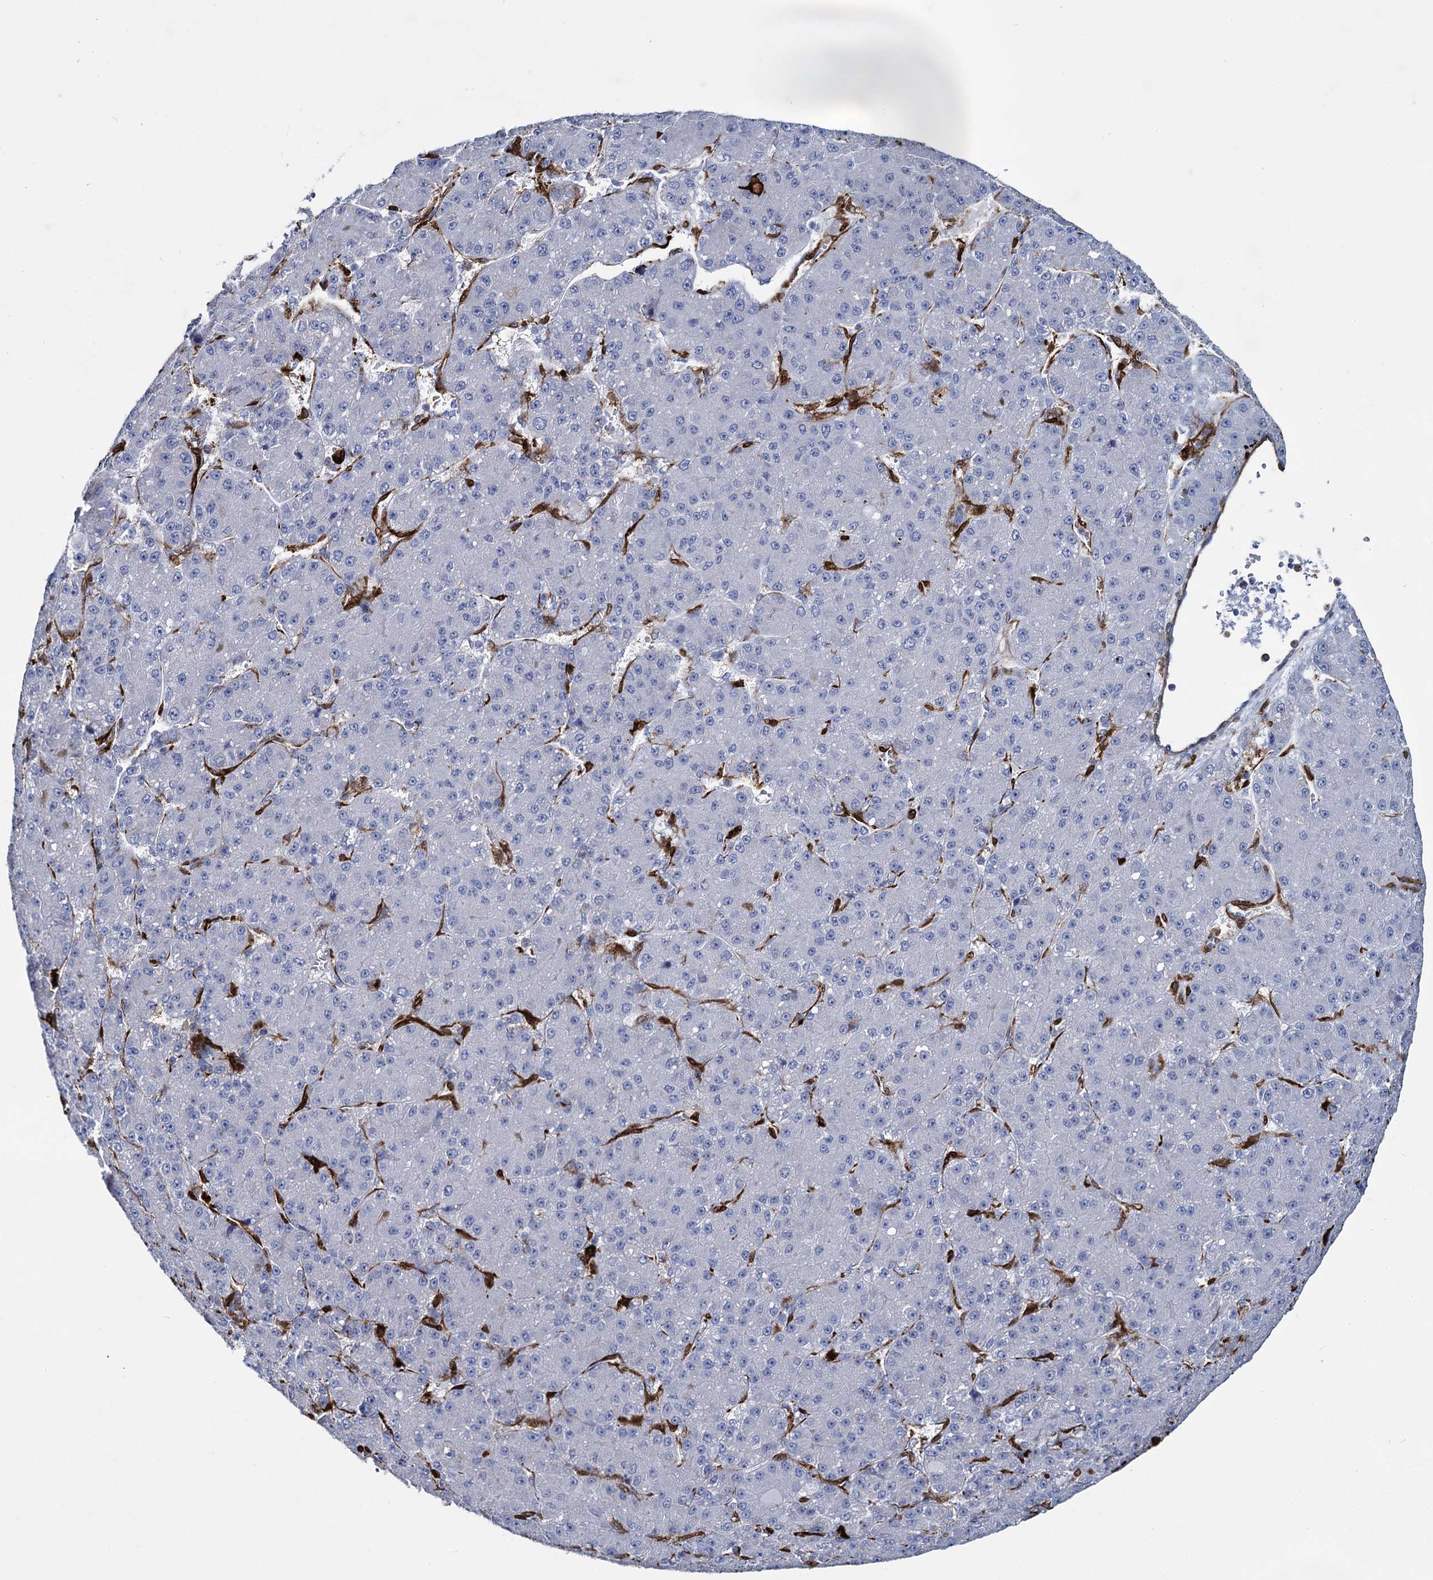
{"staining": {"intensity": "negative", "quantity": "none", "location": "none"}, "tissue": "liver cancer", "cell_type": "Tumor cells", "image_type": "cancer", "snomed": [{"axis": "morphology", "description": "Carcinoma, Hepatocellular, NOS"}, {"axis": "topography", "description": "Liver"}], "caption": "Tumor cells are negative for protein expression in human hepatocellular carcinoma (liver).", "gene": "FABP5", "patient": {"sex": "male", "age": 67}}